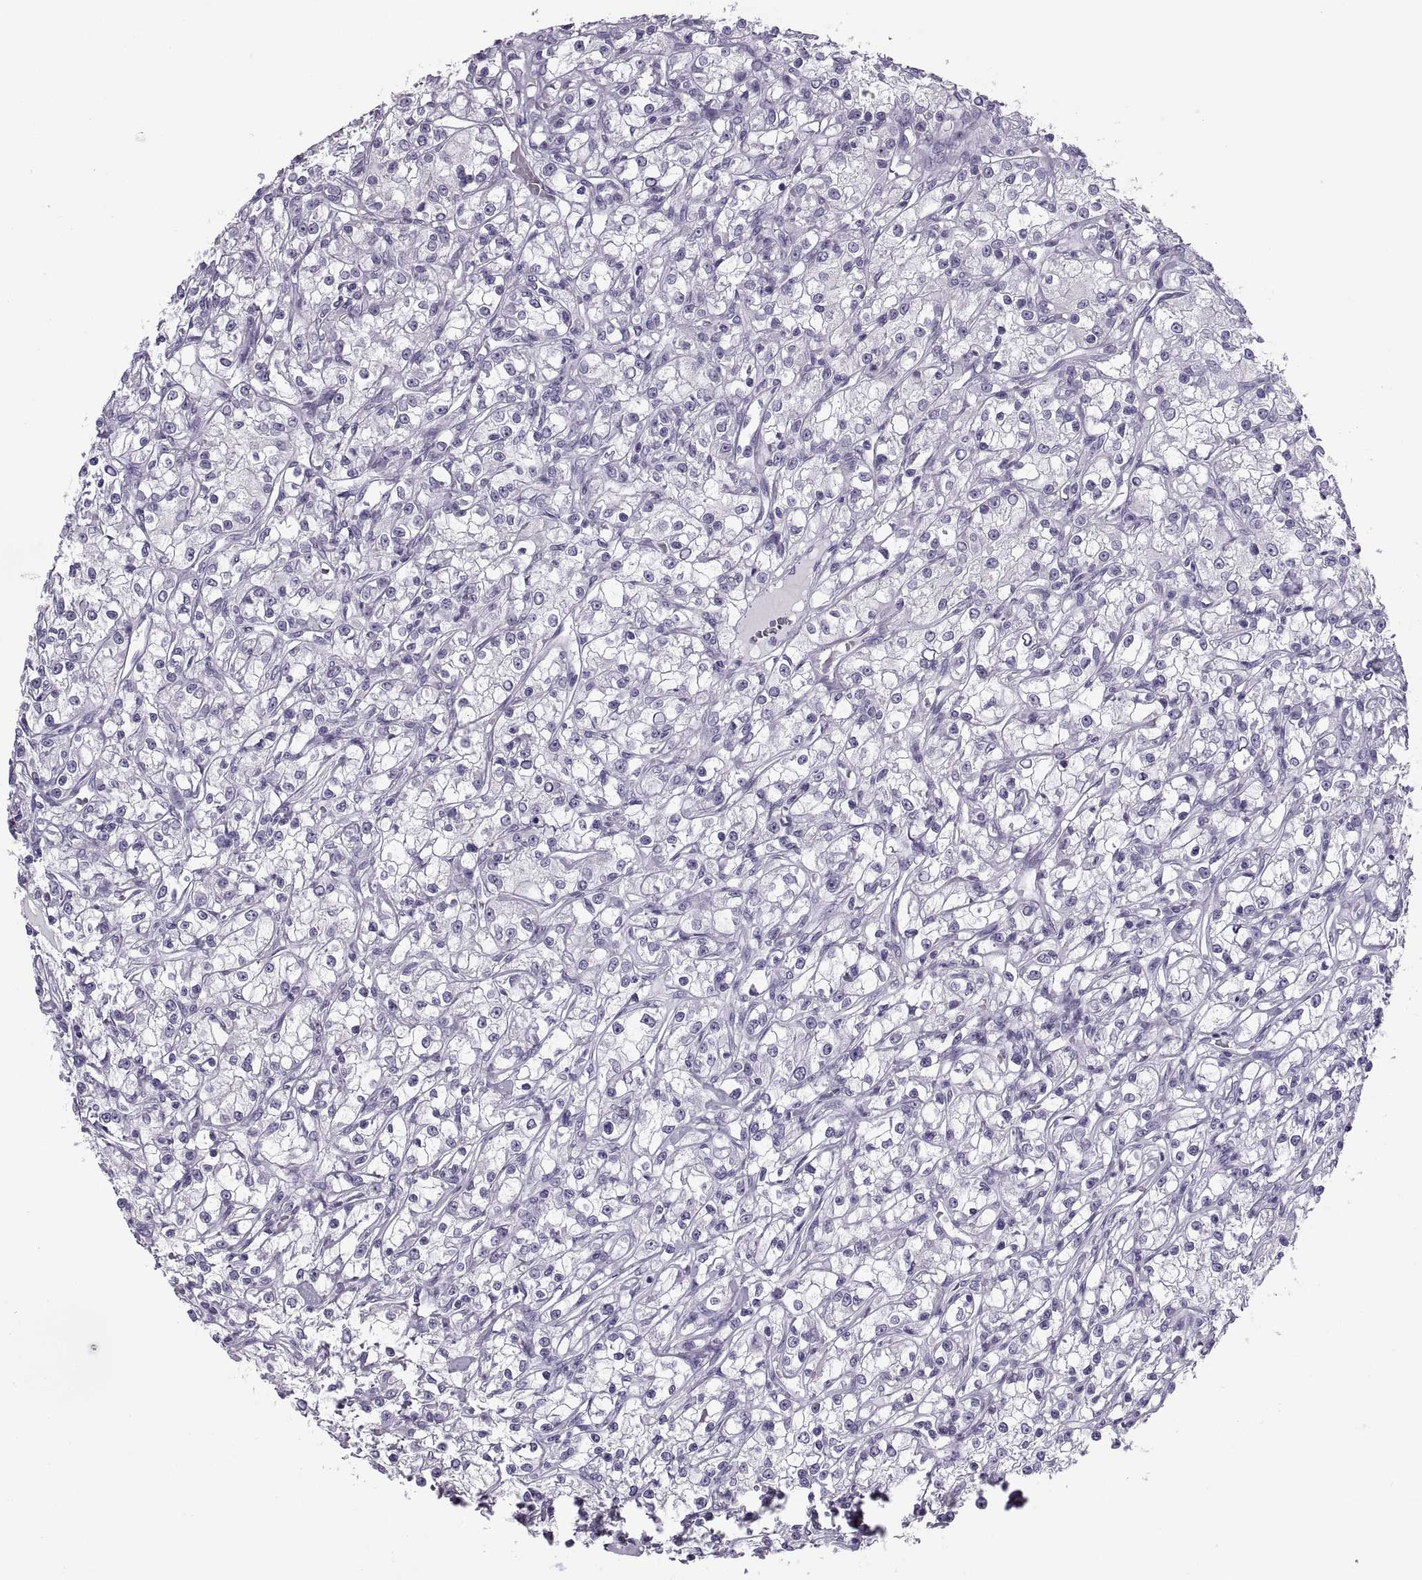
{"staining": {"intensity": "negative", "quantity": "none", "location": "none"}, "tissue": "renal cancer", "cell_type": "Tumor cells", "image_type": "cancer", "snomed": [{"axis": "morphology", "description": "Adenocarcinoma, NOS"}, {"axis": "topography", "description": "Kidney"}], "caption": "There is no significant expression in tumor cells of renal cancer.", "gene": "RLBP1", "patient": {"sex": "female", "age": 59}}